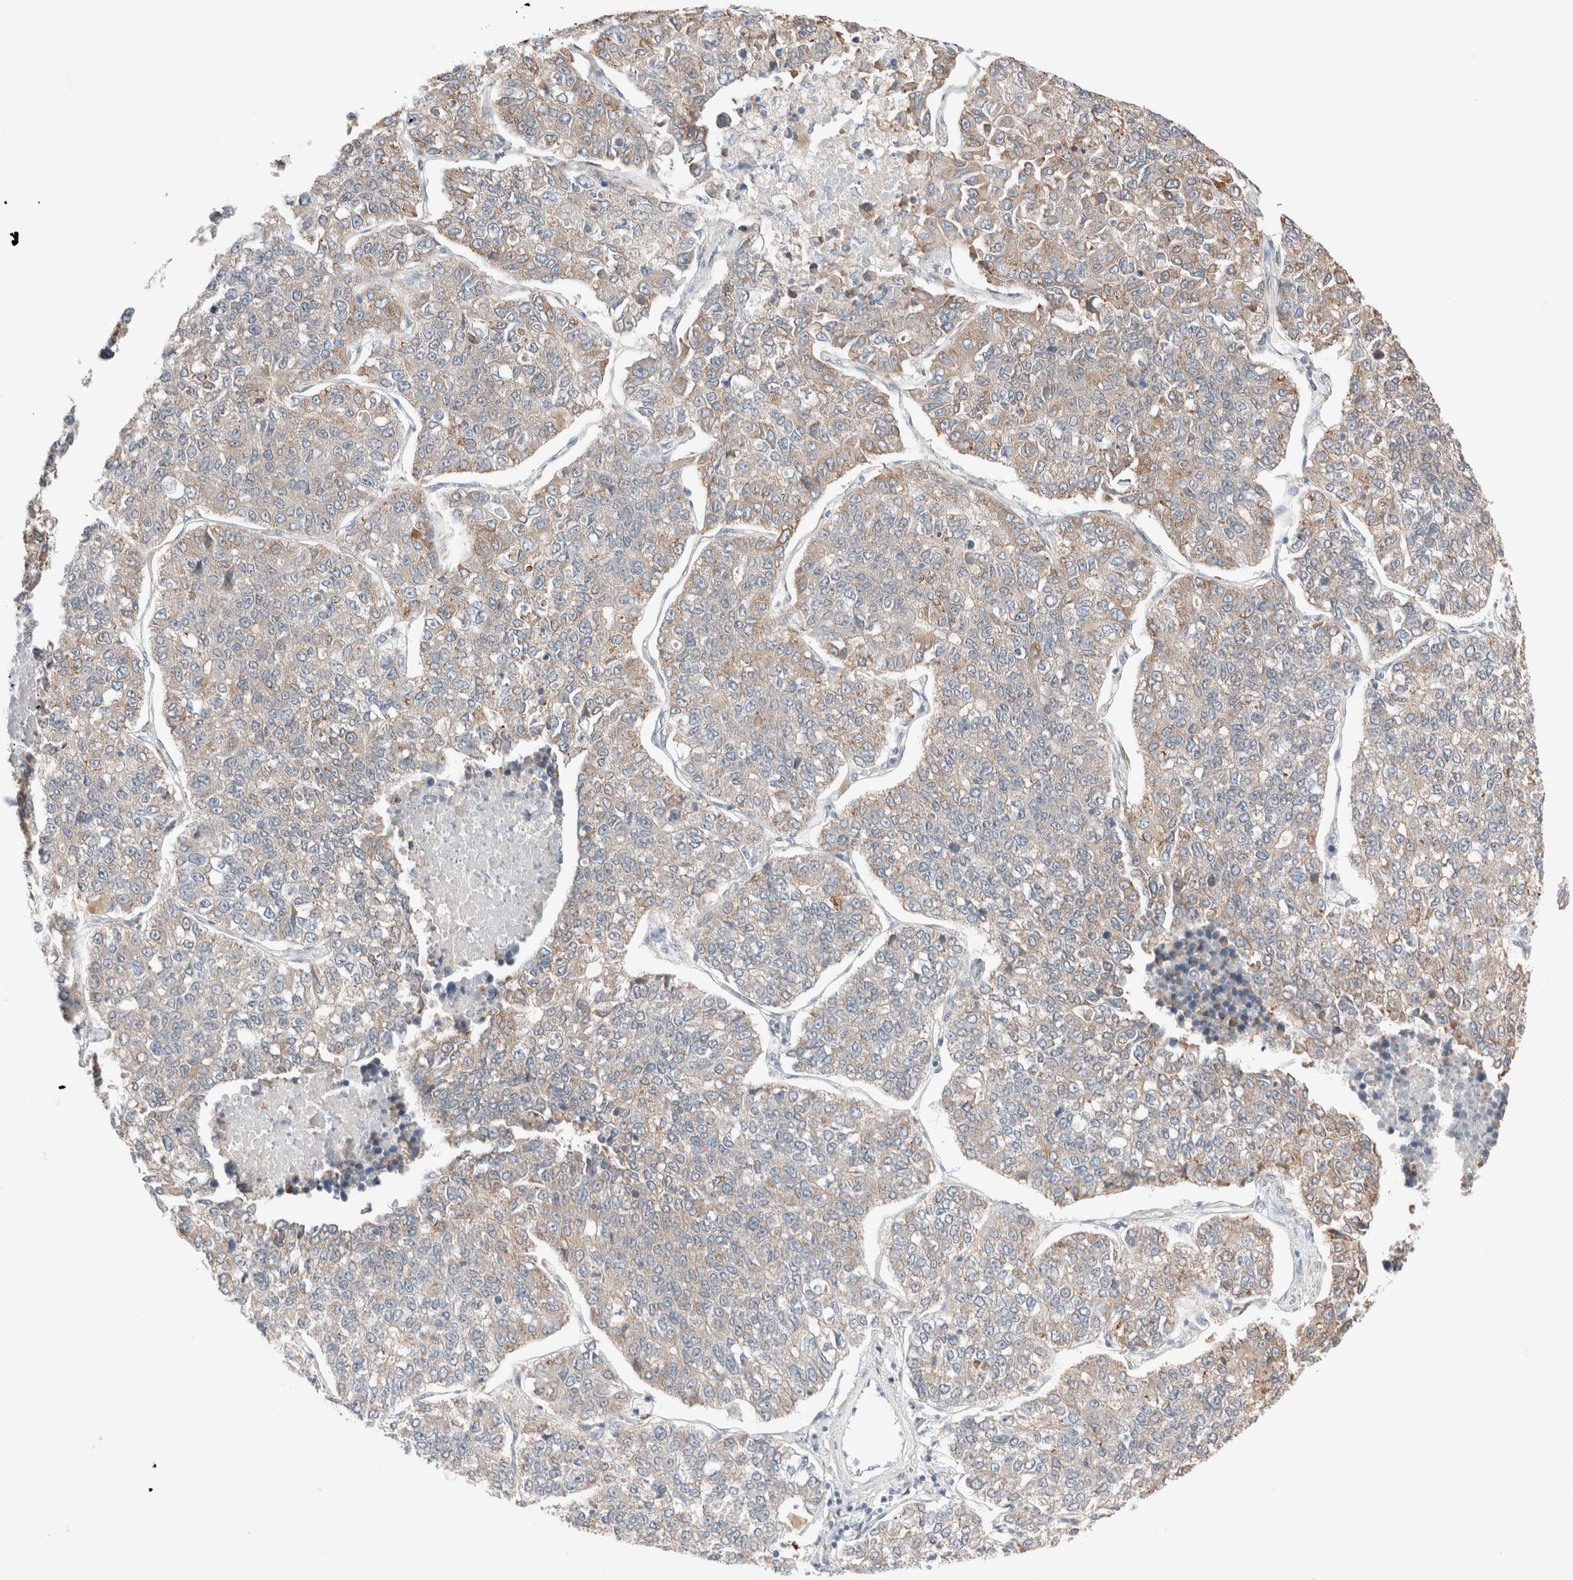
{"staining": {"intensity": "weak", "quantity": "<25%", "location": "cytoplasmic/membranous"}, "tissue": "lung cancer", "cell_type": "Tumor cells", "image_type": "cancer", "snomed": [{"axis": "morphology", "description": "Adenocarcinoma, NOS"}, {"axis": "topography", "description": "Lung"}], "caption": "There is no significant staining in tumor cells of adenocarcinoma (lung).", "gene": "PCM1", "patient": {"sex": "male", "age": 49}}